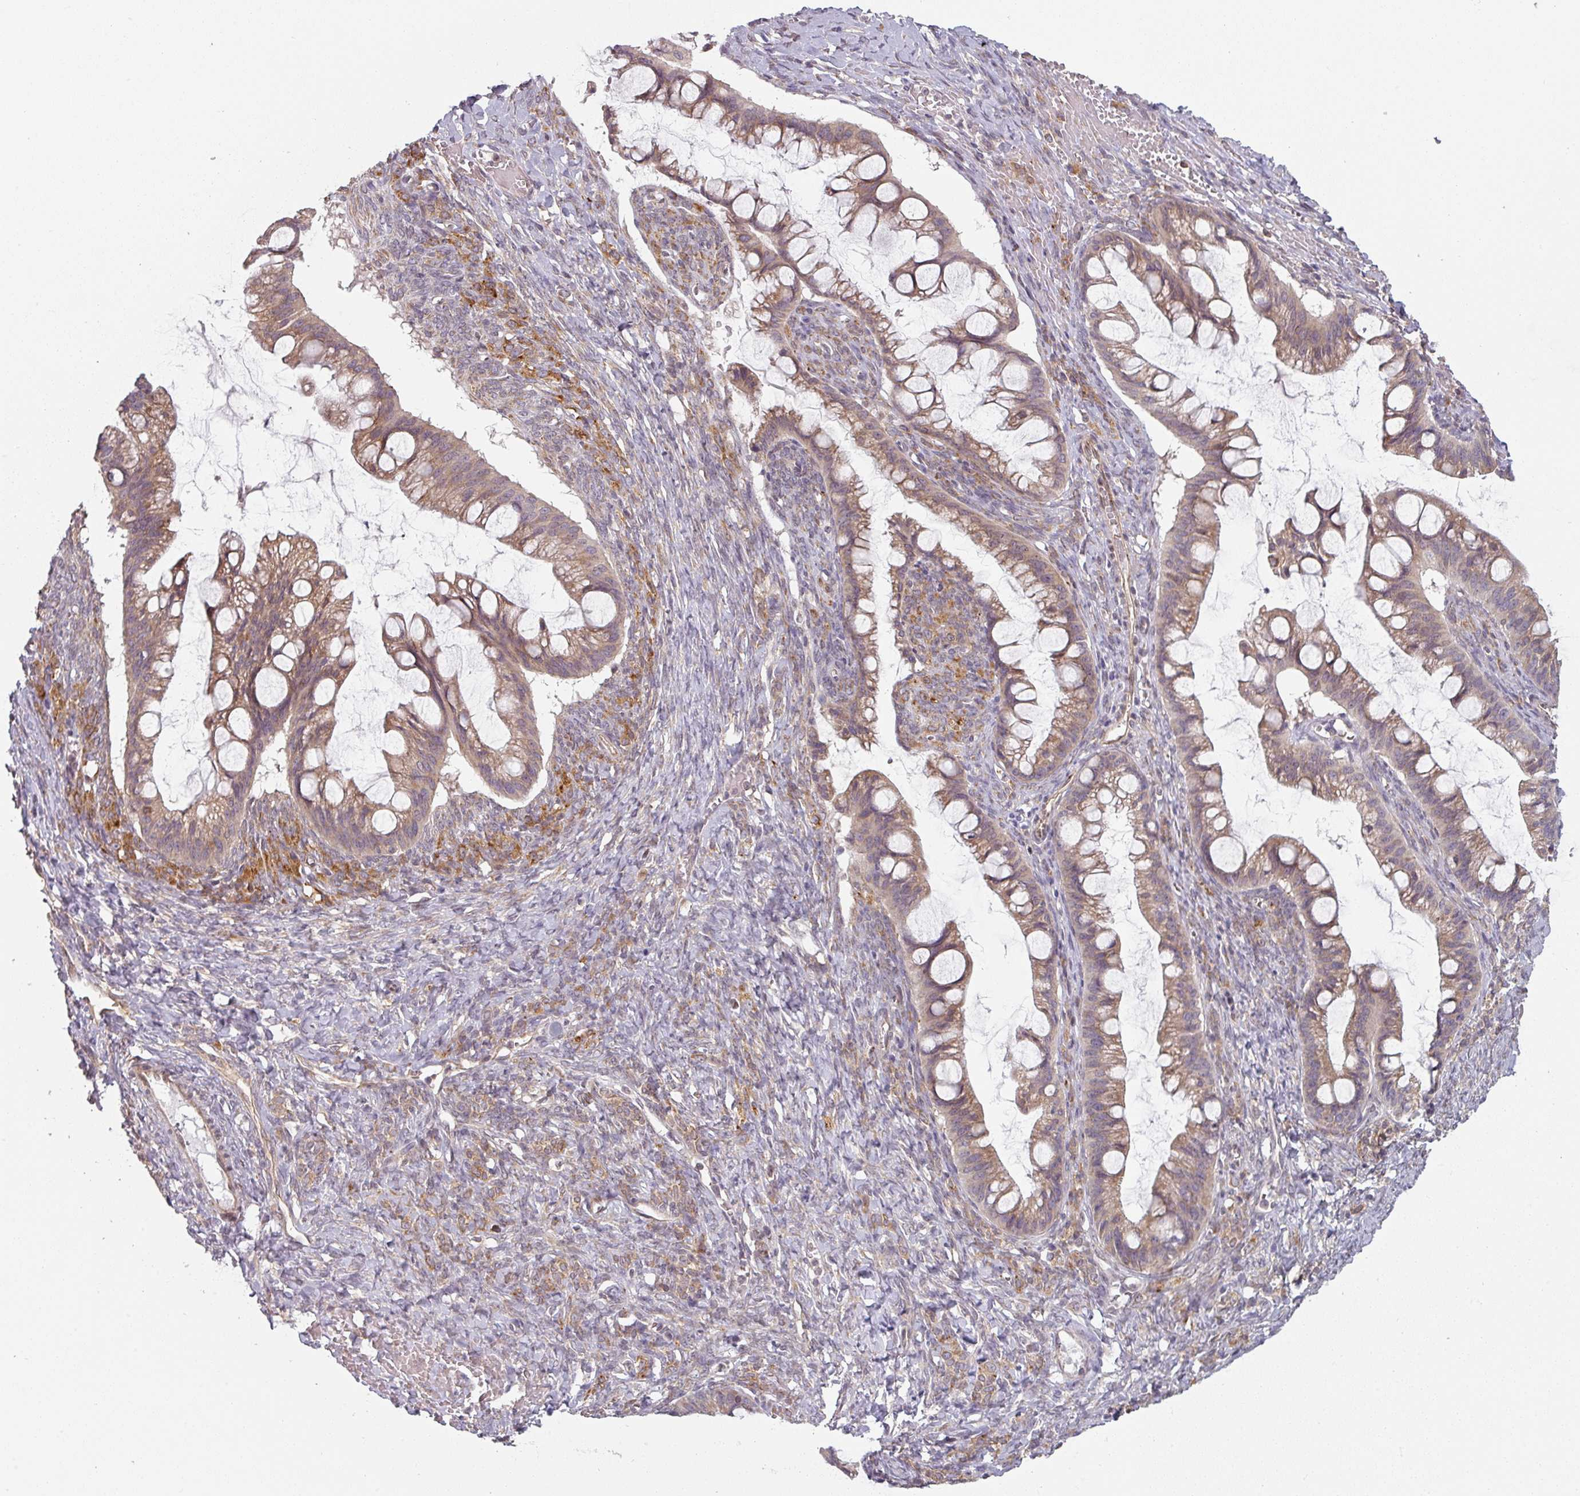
{"staining": {"intensity": "moderate", "quantity": ">75%", "location": "cytoplasmic/membranous"}, "tissue": "ovarian cancer", "cell_type": "Tumor cells", "image_type": "cancer", "snomed": [{"axis": "morphology", "description": "Cystadenocarcinoma, mucinous, NOS"}, {"axis": "topography", "description": "Ovary"}], "caption": "Immunohistochemistry photomicrograph of human ovarian cancer stained for a protein (brown), which demonstrates medium levels of moderate cytoplasmic/membranous positivity in about >75% of tumor cells.", "gene": "TAPT1", "patient": {"sex": "female", "age": 73}}